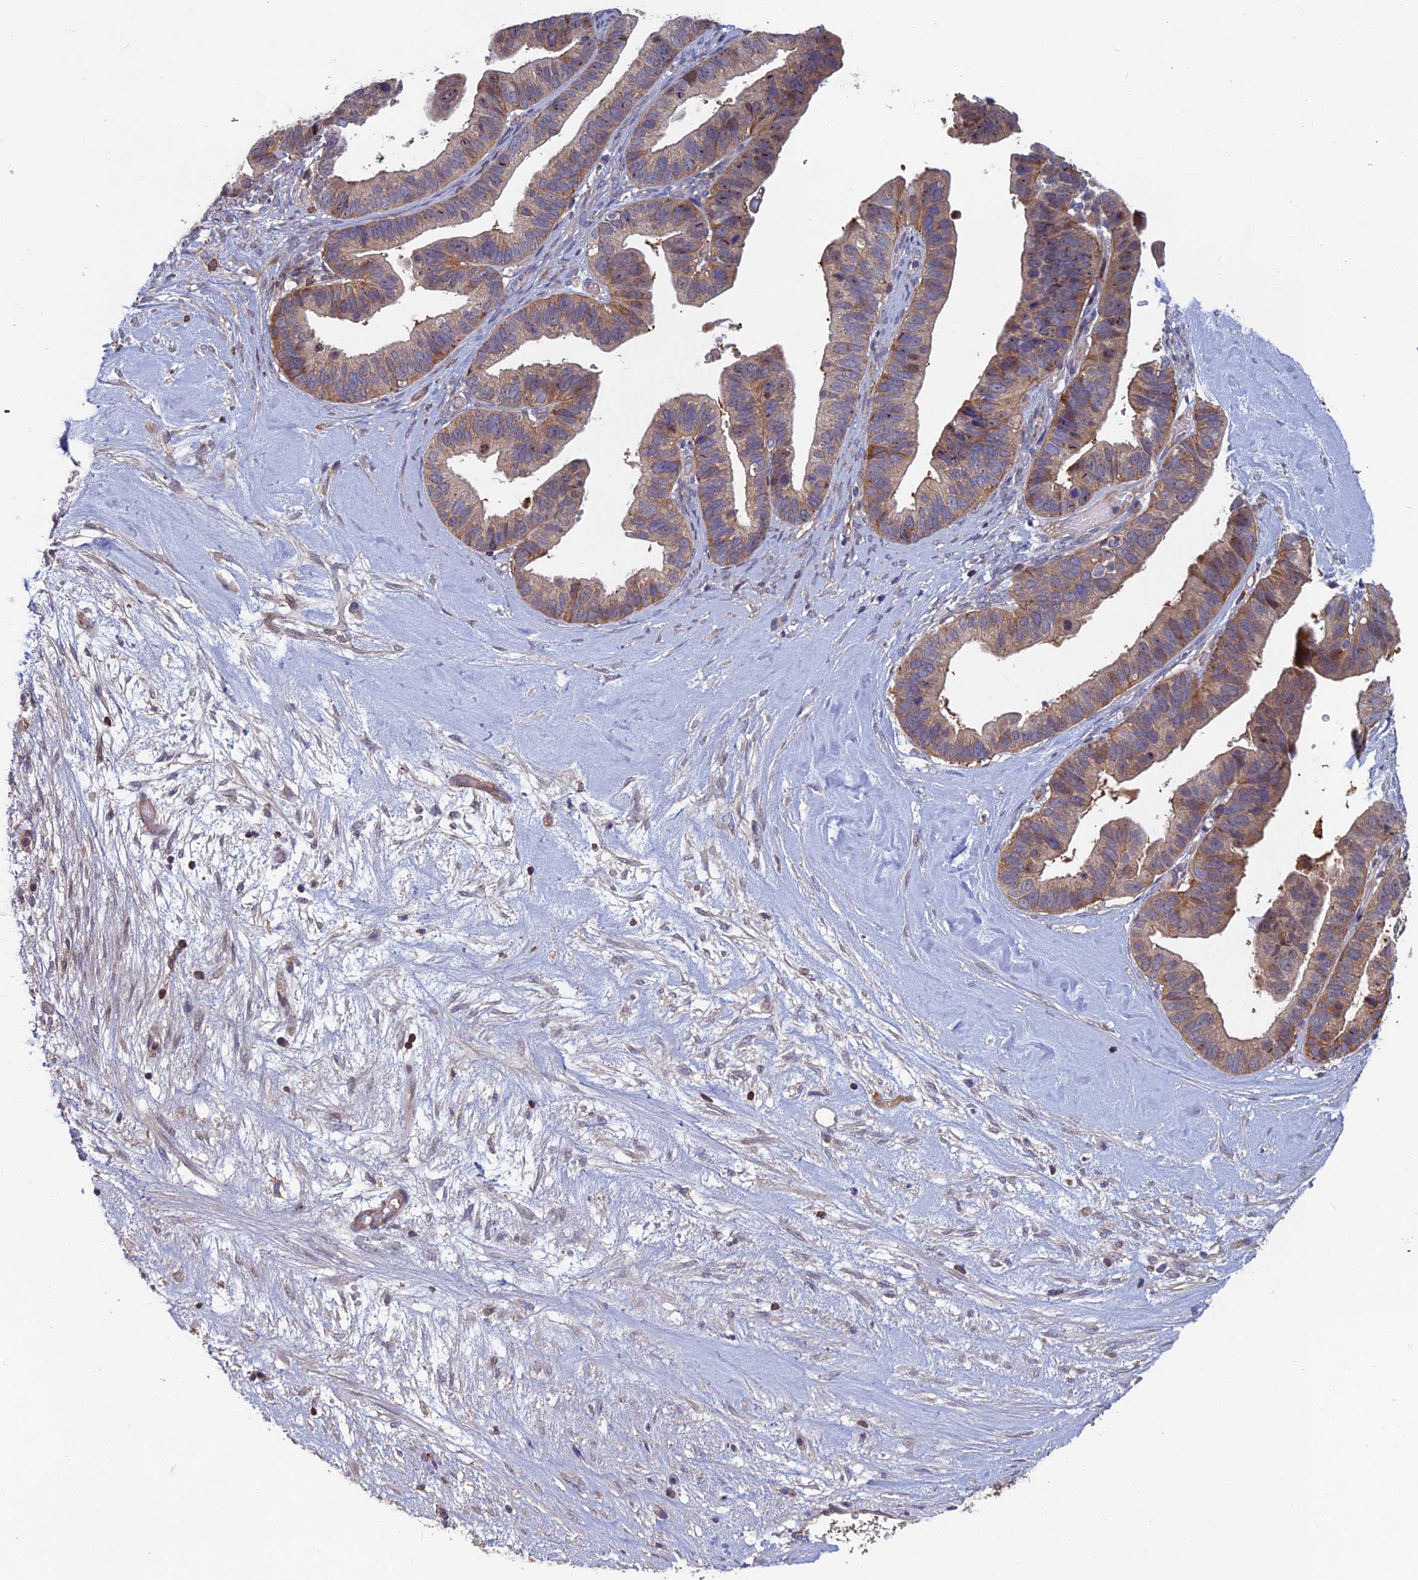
{"staining": {"intensity": "weak", "quantity": ">75%", "location": "cytoplasmic/membranous"}, "tissue": "ovarian cancer", "cell_type": "Tumor cells", "image_type": "cancer", "snomed": [{"axis": "morphology", "description": "Cystadenocarcinoma, serous, NOS"}, {"axis": "topography", "description": "Ovary"}], "caption": "About >75% of tumor cells in human ovarian serous cystadenocarcinoma display weak cytoplasmic/membranous protein staining as visualized by brown immunohistochemical staining.", "gene": "C15orf62", "patient": {"sex": "female", "age": 56}}